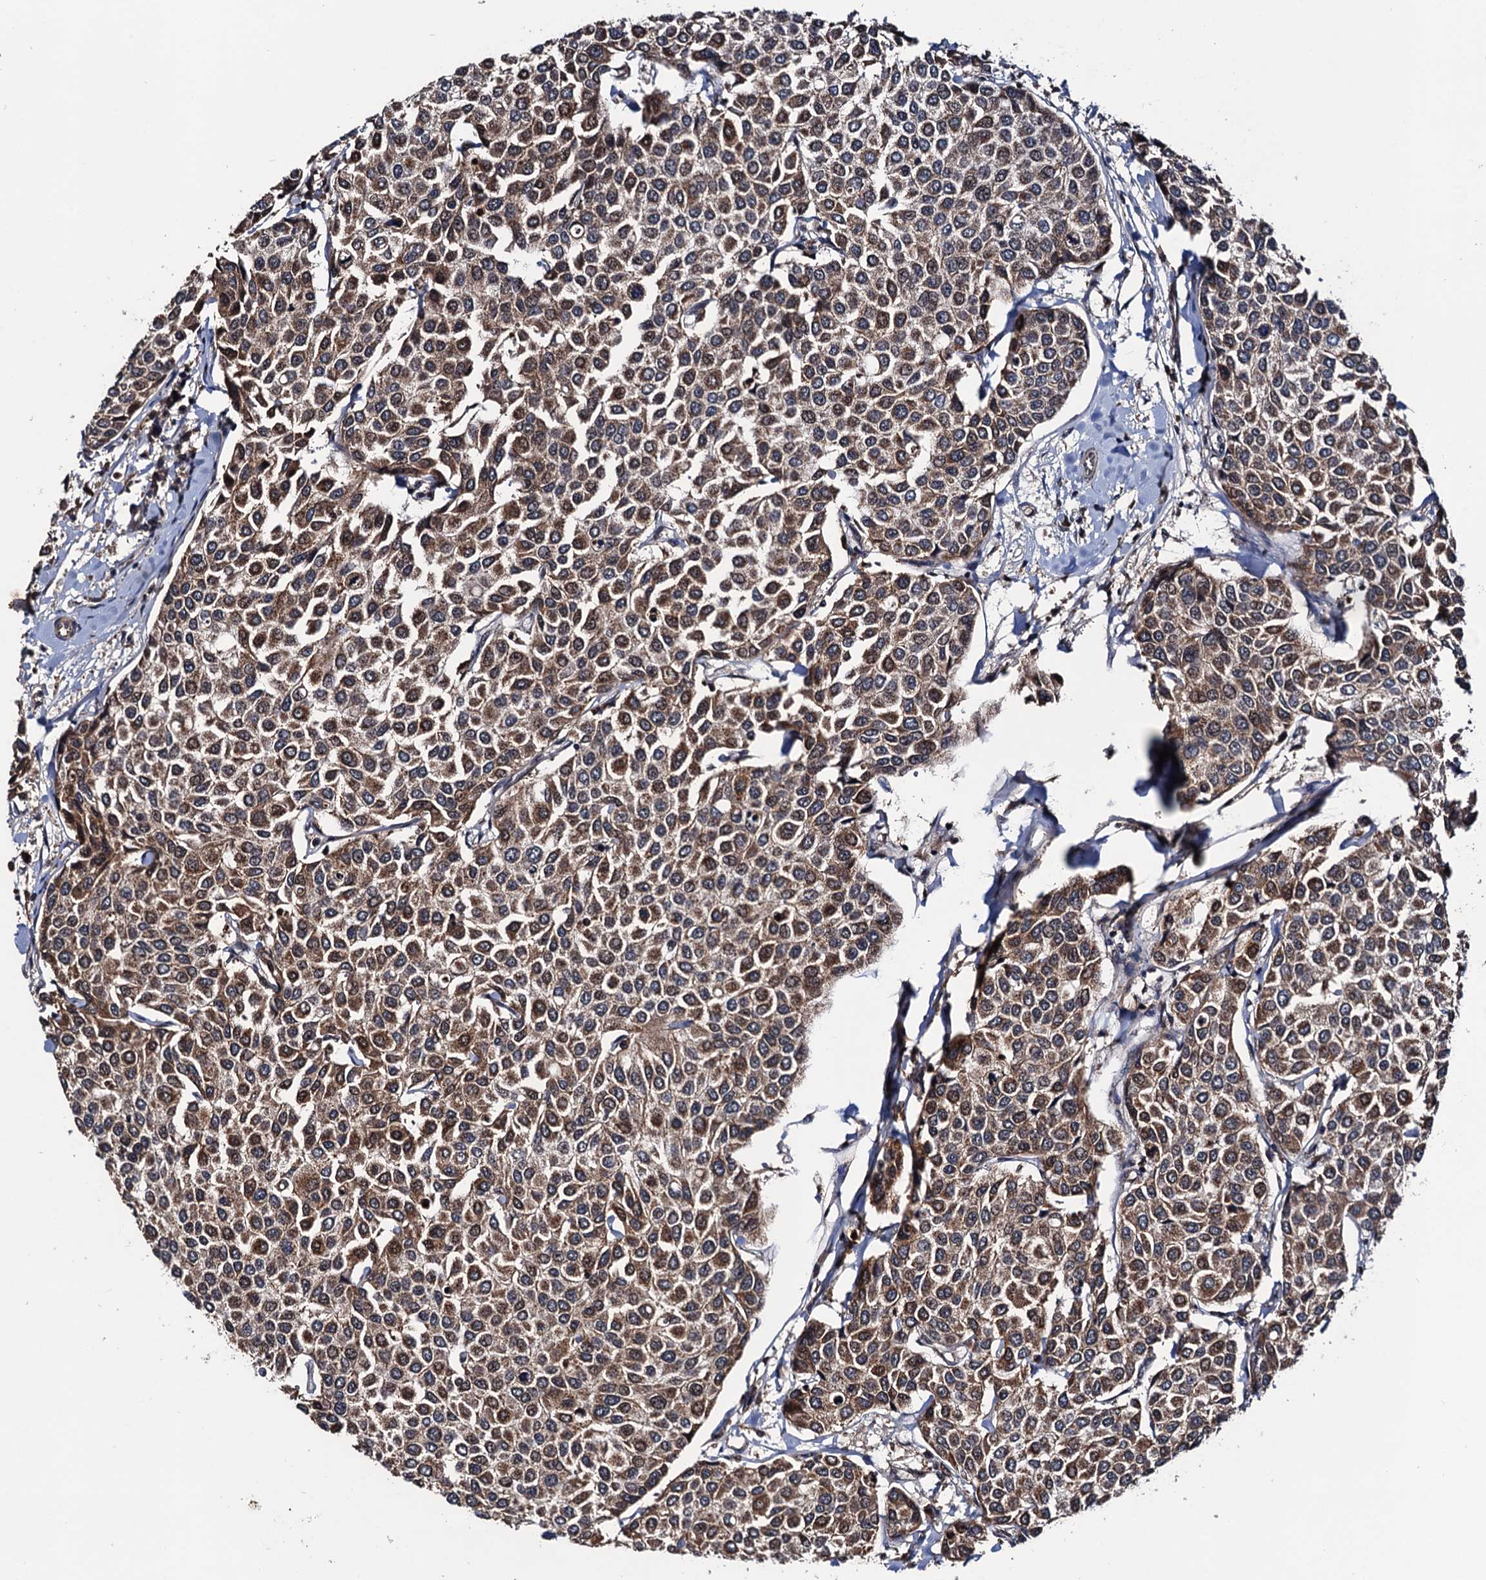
{"staining": {"intensity": "moderate", "quantity": ">75%", "location": "cytoplasmic/membranous"}, "tissue": "breast cancer", "cell_type": "Tumor cells", "image_type": "cancer", "snomed": [{"axis": "morphology", "description": "Duct carcinoma"}, {"axis": "topography", "description": "Breast"}], "caption": "A medium amount of moderate cytoplasmic/membranous expression is appreciated in approximately >75% of tumor cells in breast cancer tissue.", "gene": "NAA16", "patient": {"sex": "female", "age": 55}}